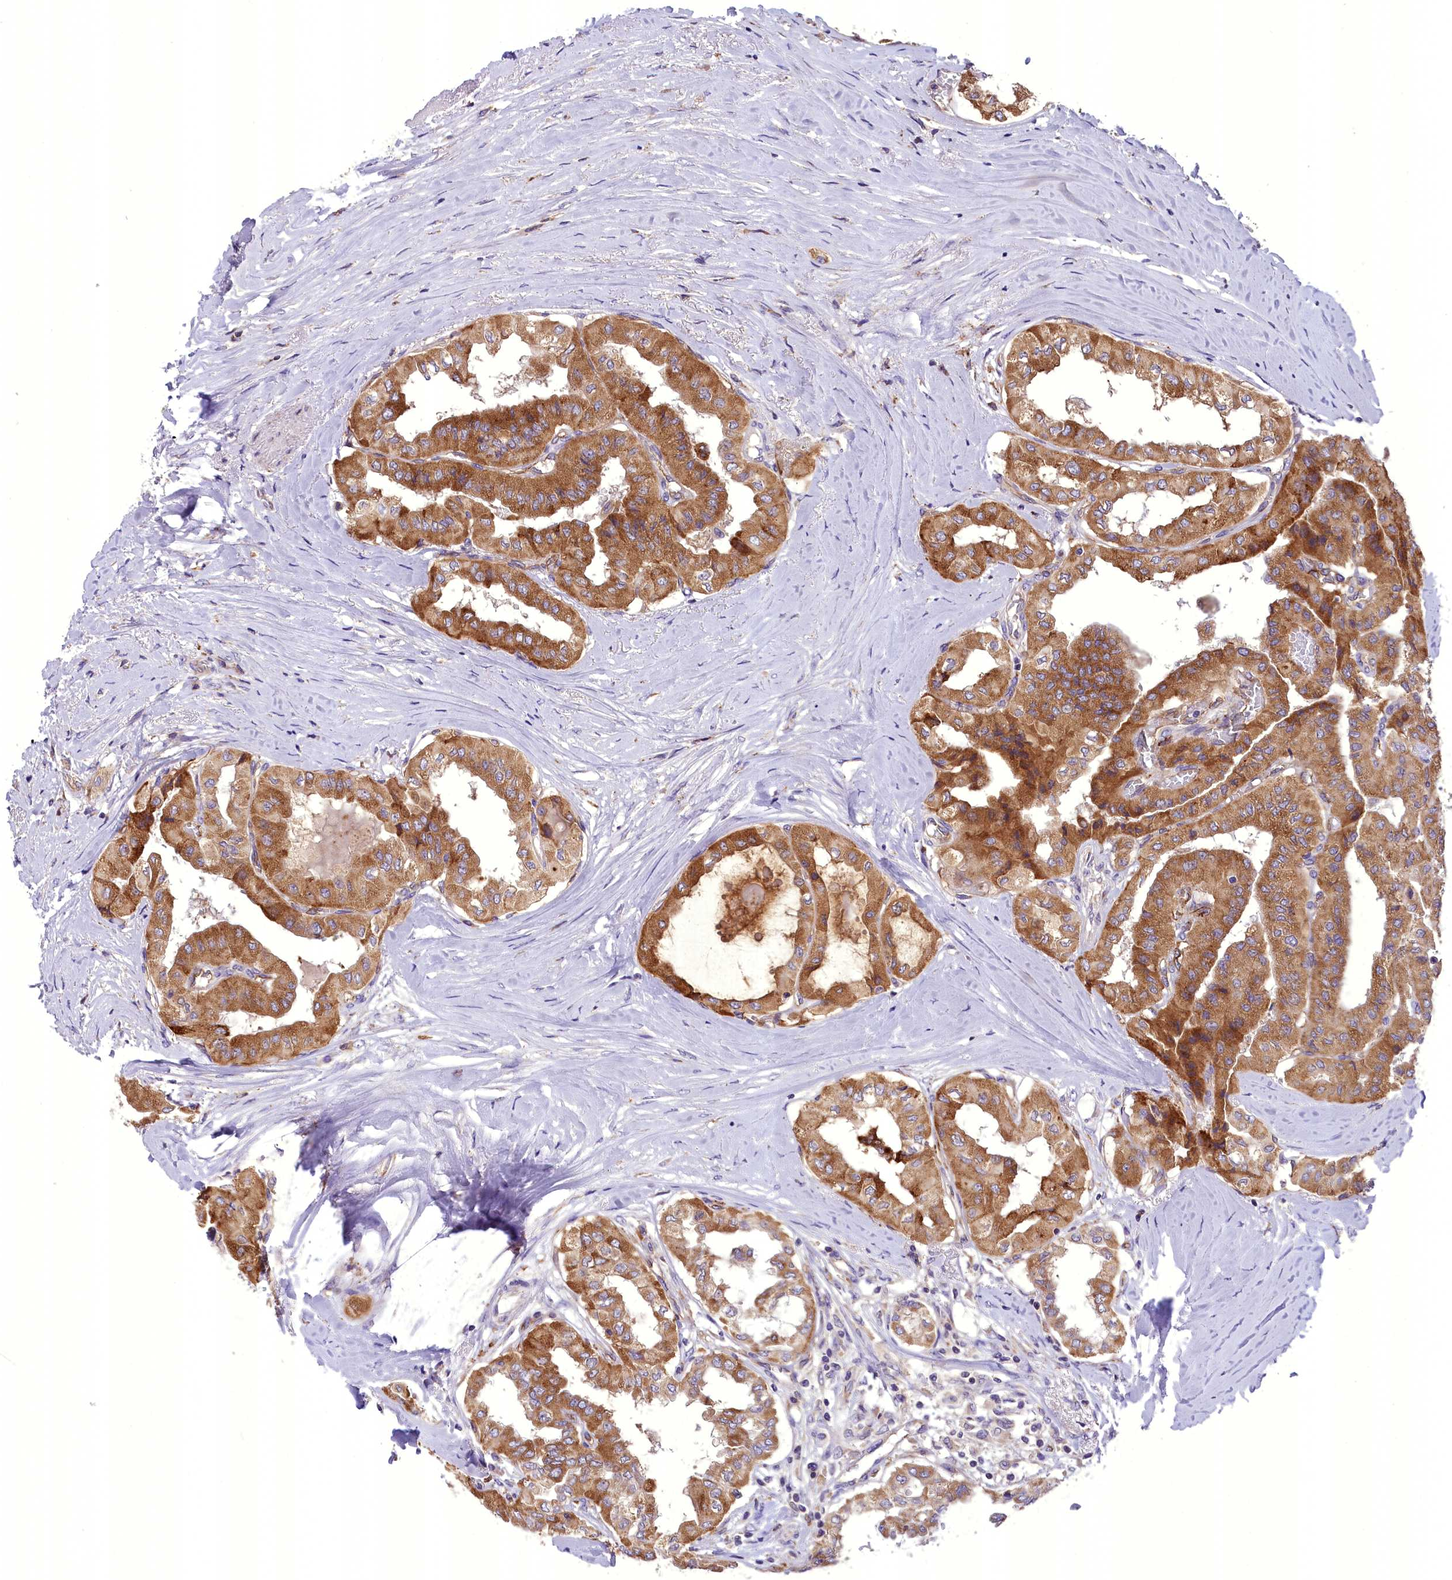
{"staining": {"intensity": "moderate", "quantity": ">75%", "location": "cytoplasmic/membranous"}, "tissue": "thyroid cancer", "cell_type": "Tumor cells", "image_type": "cancer", "snomed": [{"axis": "morphology", "description": "Papillary adenocarcinoma, NOS"}, {"axis": "topography", "description": "Thyroid gland"}], "caption": "Tumor cells exhibit moderate cytoplasmic/membranous positivity in approximately >75% of cells in thyroid cancer.", "gene": "DNAJB9", "patient": {"sex": "female", "age": 59}}